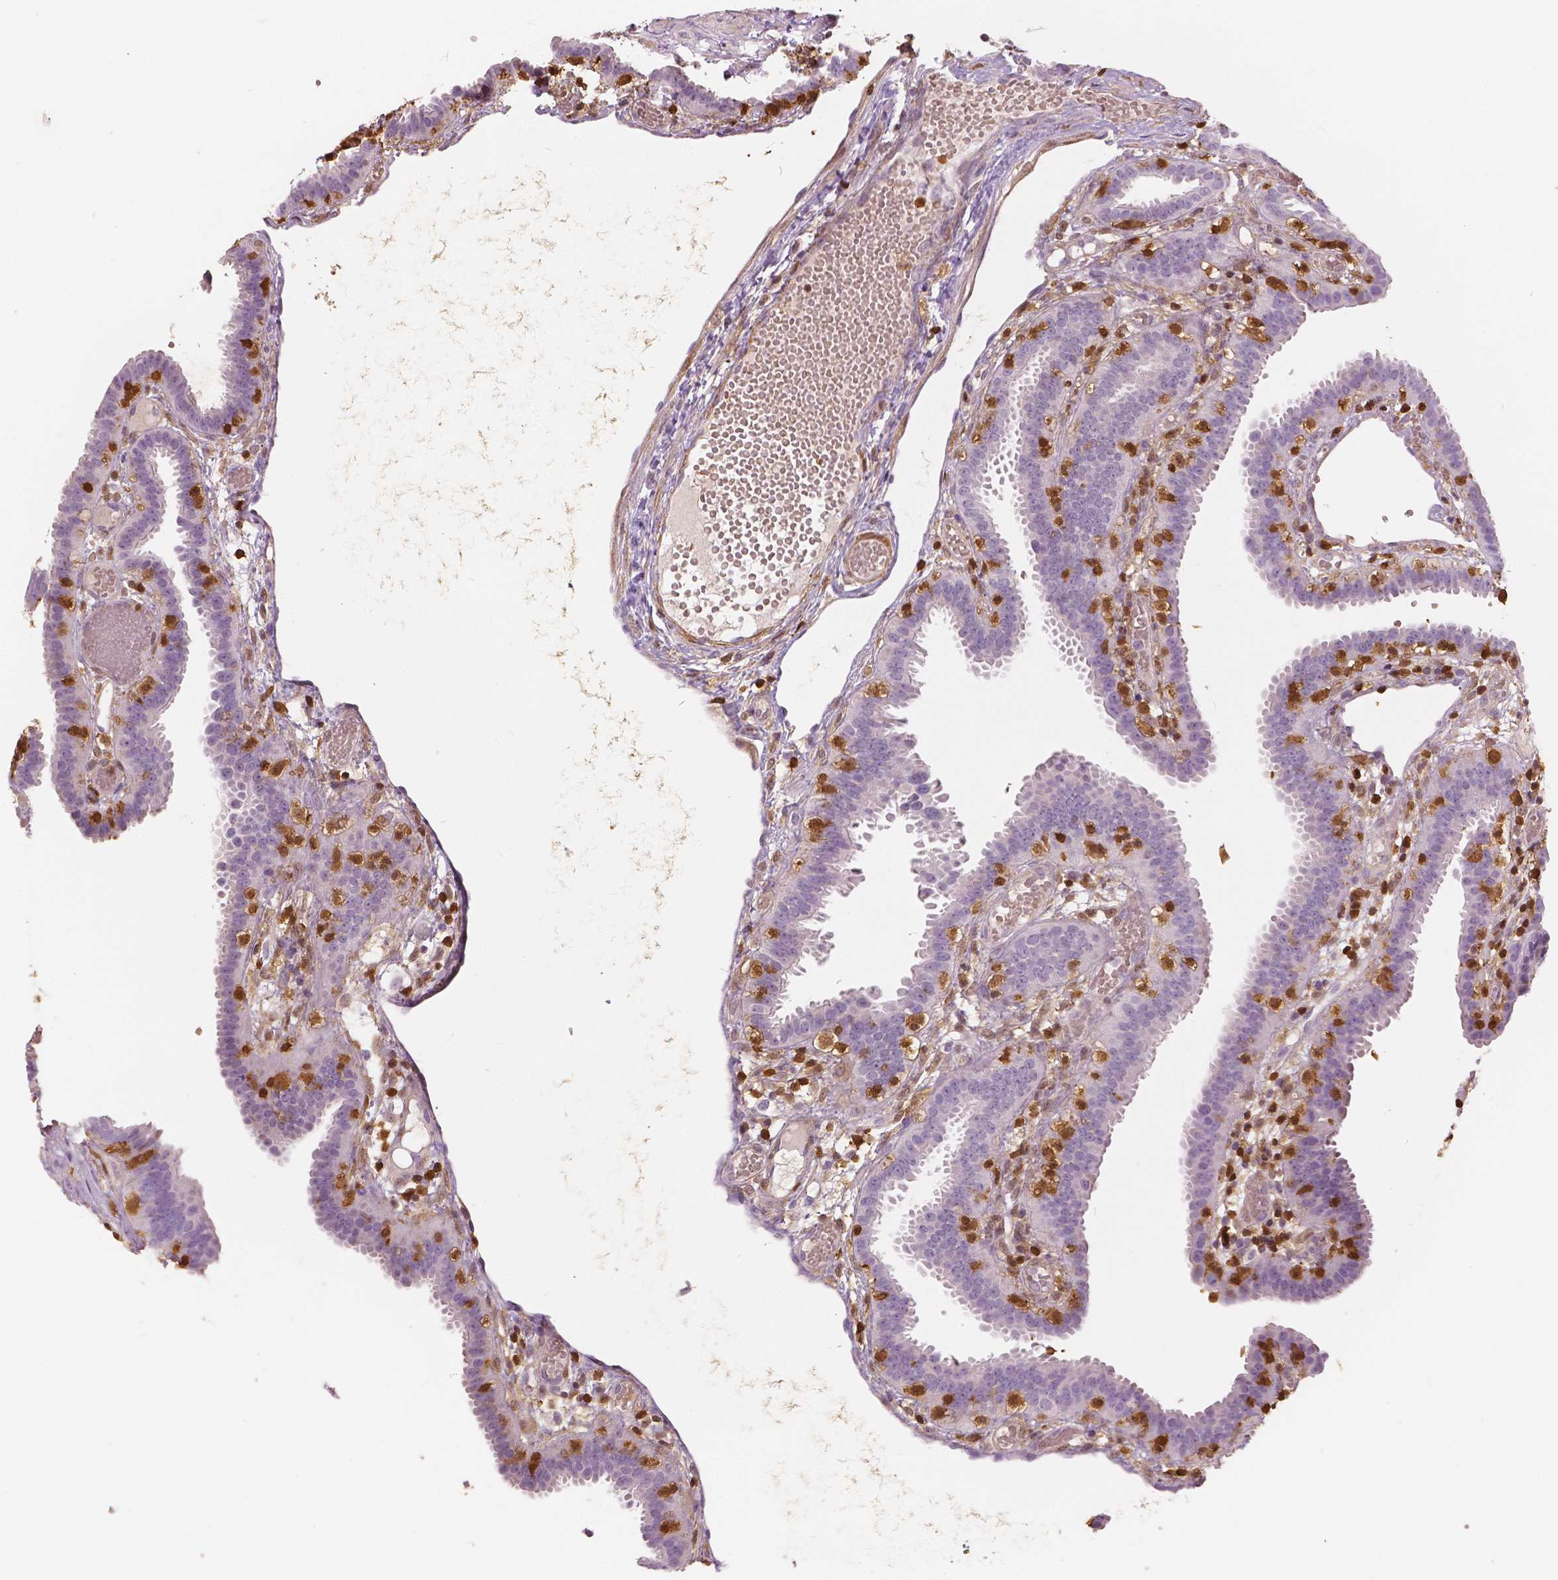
{"staining": {"intensity": "negative", "quantity": "none", "location": "none"}, "tissue": "fallopian tube", "cell_type": "Glandular cells", "image_type": "normal", "snomed": [{"axis": "morphology", "description": "Normal tissue, NOS"}, {"axis": "topography", "description": "Fallopian tube"}], "caption": "A high-resolution micrograph shows immunohistochemistry (IHC) staining of normal fallopian tube, which displays no significant staining in glandular cells. (DAB immunohistochemistry, high magnification).", "gene": "S100A4", "patient": {"sex": "female", "age": 37}}